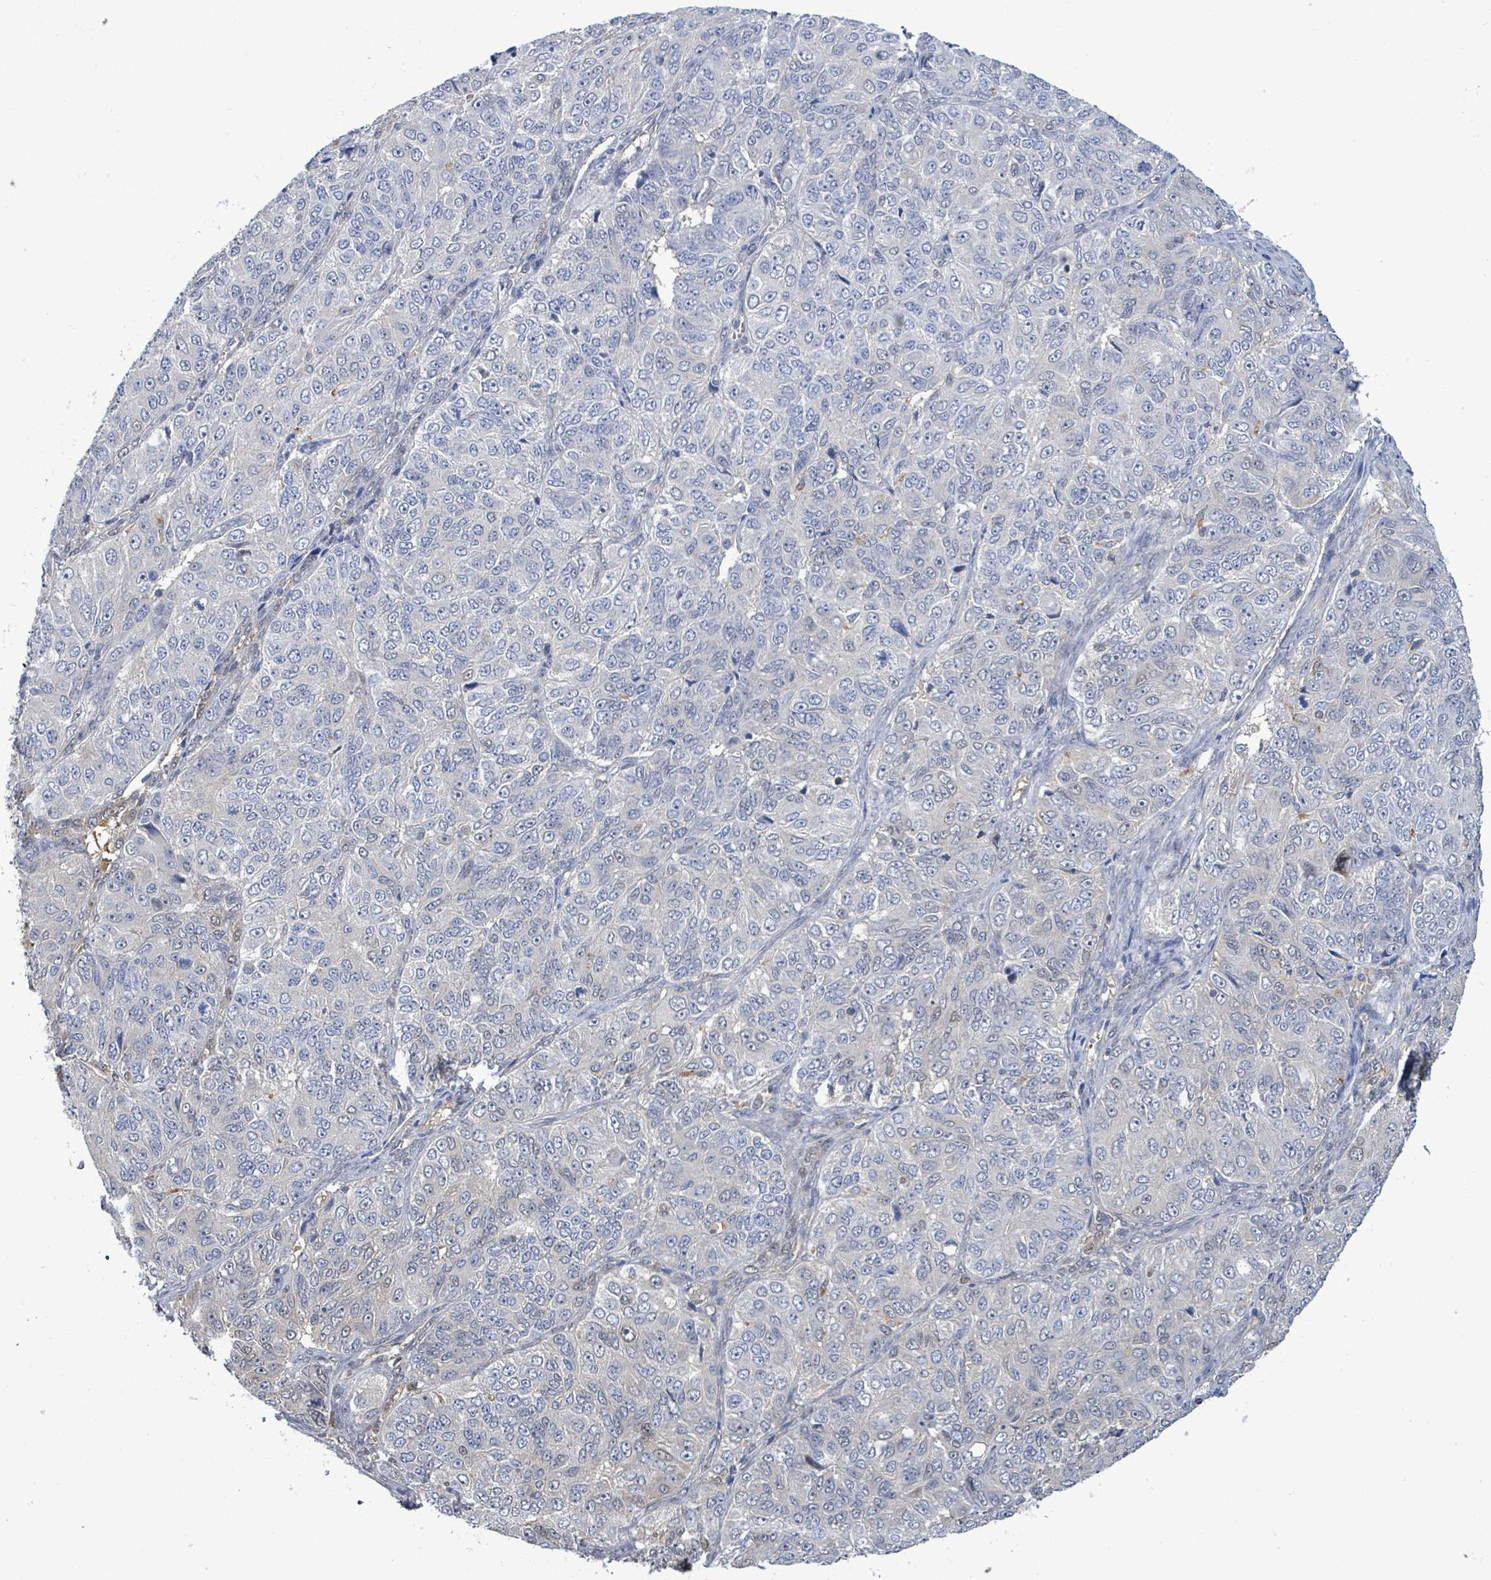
{"staining": {"intensity": "negative", "quantity": "none", "location": "none"}, "tissue": "ovarian cancer", "cell_type": "Tumor cells", "image_type": "cancer", "snomed": [{"axis": "morphology", "description": "Carcinoma, endometroid"}, {"axis": "topography", "description": "Ovary"}], "caption": "This micrograph is of ovarian endometroid carcinoma stained with immunohistochemistry to label a protein in brown with the nuclei are counter-stained blue. There is no positivity in tumor cells.", "gene": "PGAM1", "patient": {"sex": "female", "age": 51}}